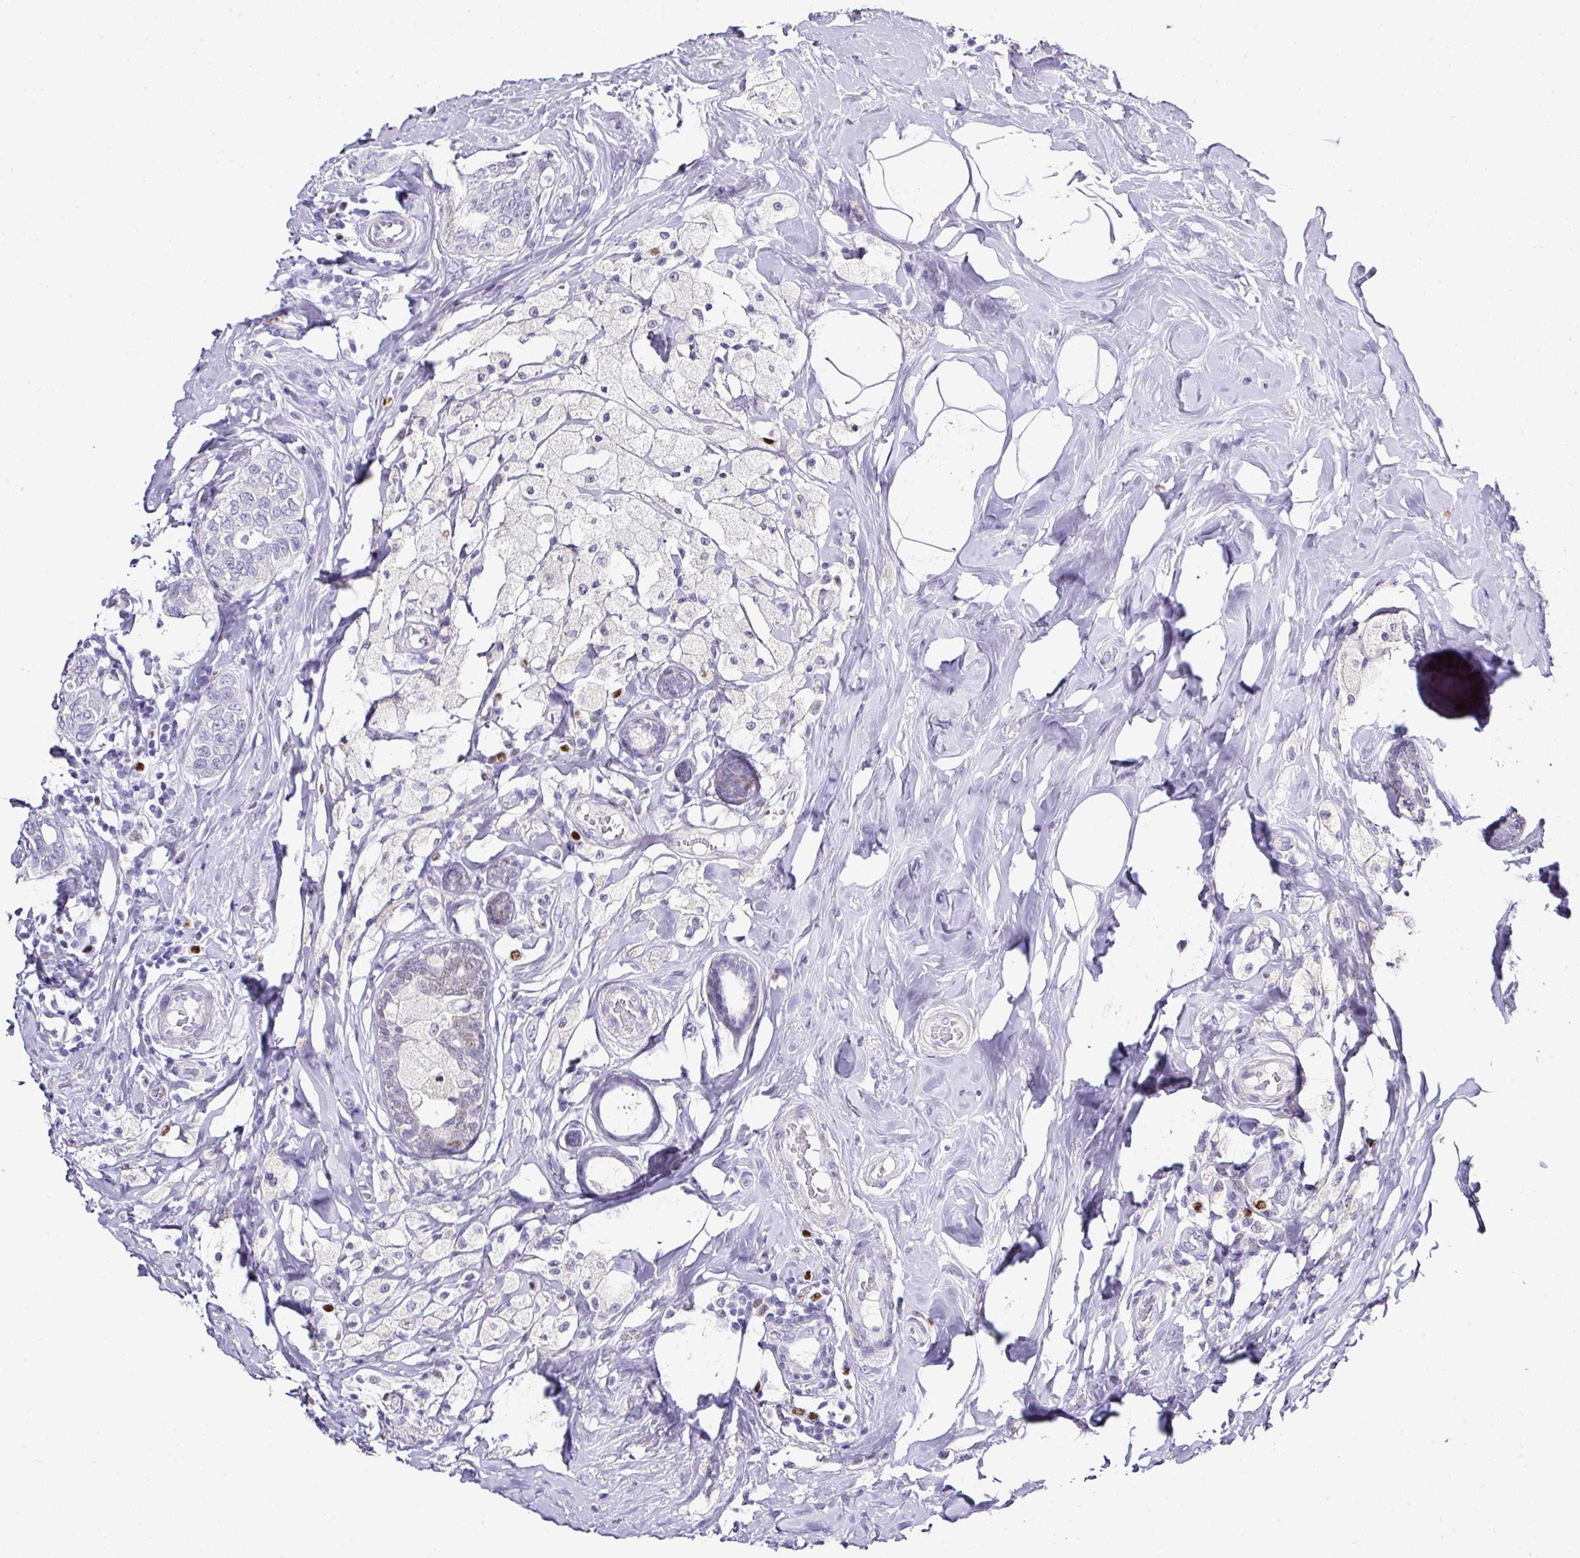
{"staining": {"intensity": "negative", "quantity": "none", "location": "none"}, "tissue": "breast cancer", "cell_type": "Tumor cells", "image_type": "cancer", "snomed": [{"axis": "morphology", "description": "Lobular carcinoma"}, {"axis": "topography", "description": "Breast"}], "caption": "Protein analysis of lobular carcinoma (breast) demonstrates no significant staining in tumor cells.", "gene": "BCL11A", "patient": {"sex": "female", "age": 51}}